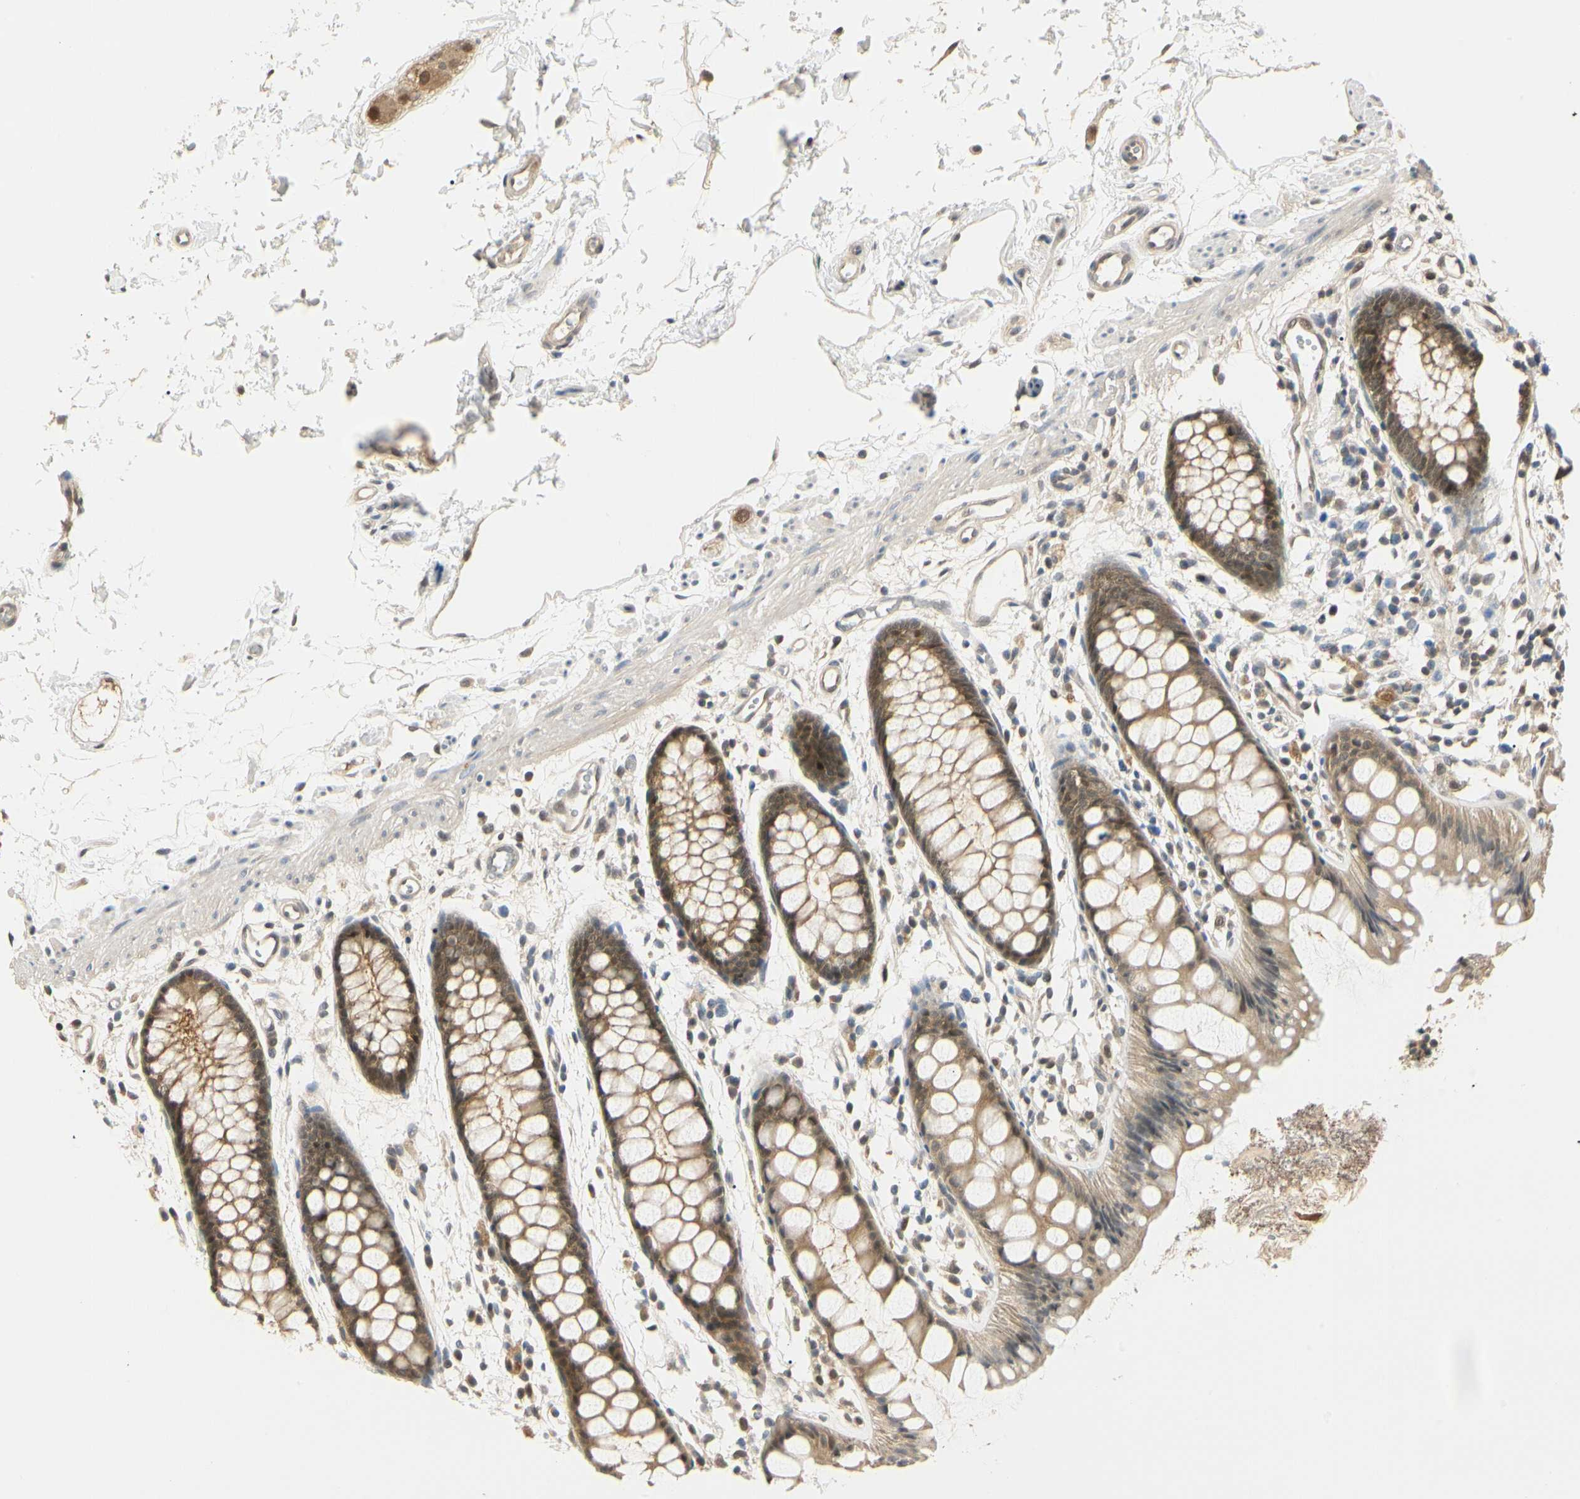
{"staining": {"intensity": "moderate", "quantity": ">75%", "location": "cytoplasmic/membranous,nuclear"}, "tissue": "rectum", "cell_type": "Glandular cells", "image_type": "normal", "snomed": [{"axis": "morphology", "description": "Normal tissue, NOS"}, {"axis": "topography", "description": "Rectum"}], "caption": "Rectum stained for a protein (brown) shows moderate cytoplasmic/membranous,nuclear positive expression in approximately >75% of glandular cells.", "gene": "UBE2Z", "patient": {"sex": "female", "age": 66}}